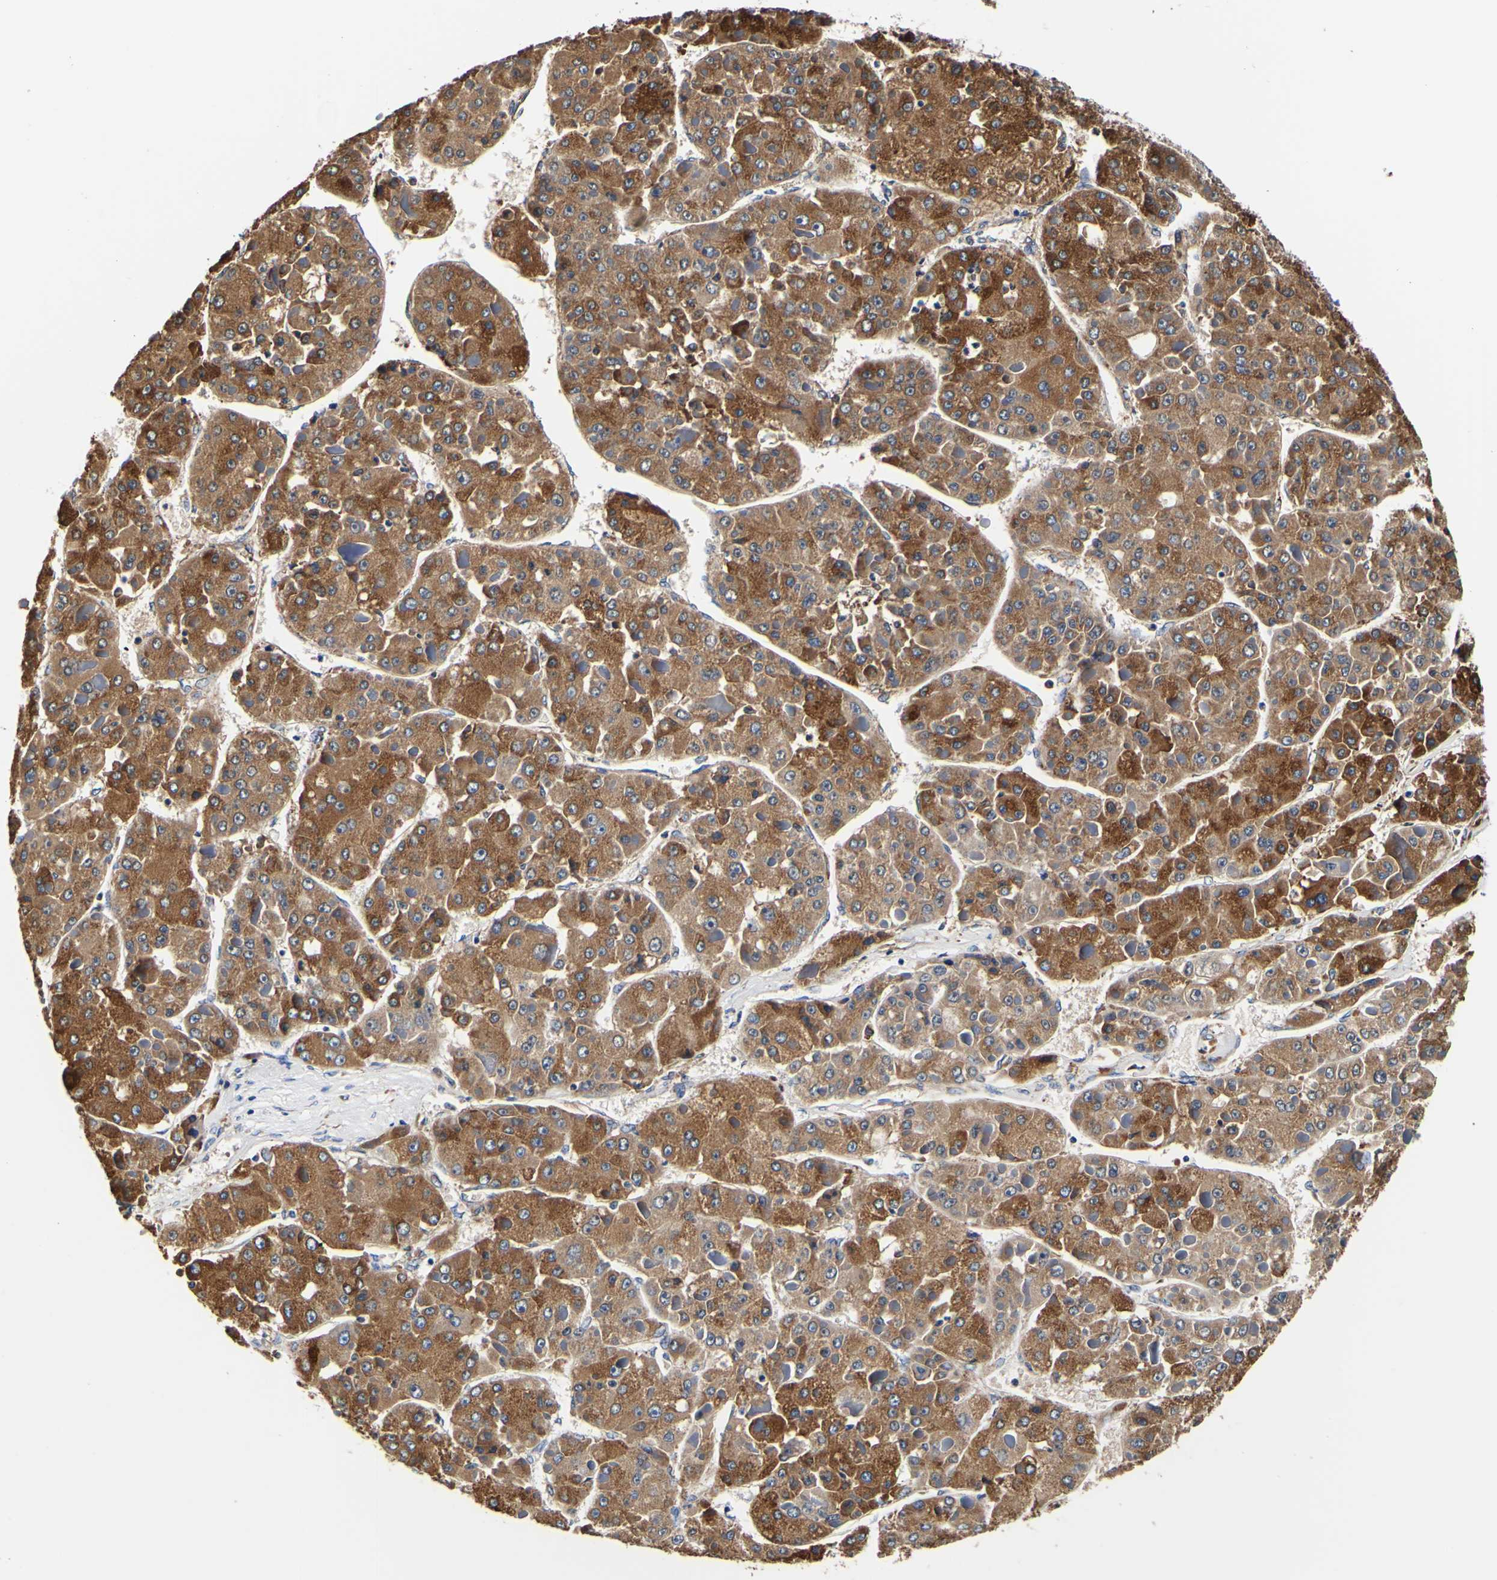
{"staining": {"intensity": "strong", "quantity": ">75%", "location": "cytoplasmic/membranous"}, "tissue": "liver cancer", "cell_type": "Tumor cells", "image_type": "cancer", "snomed": [{"axis": "morphology", "description": "Carcinoma, Hepatocellular, NOS"}, {"axis": "topography", "description": "Liver"}], "caption": "Tumor cells reveal strong cytoplasmic/membranous staining in approximately >75% of cells in hepatocellular carcinoma (liver).", "gene": "P4HB", "patient": {"sex": "female", "age": 73}}